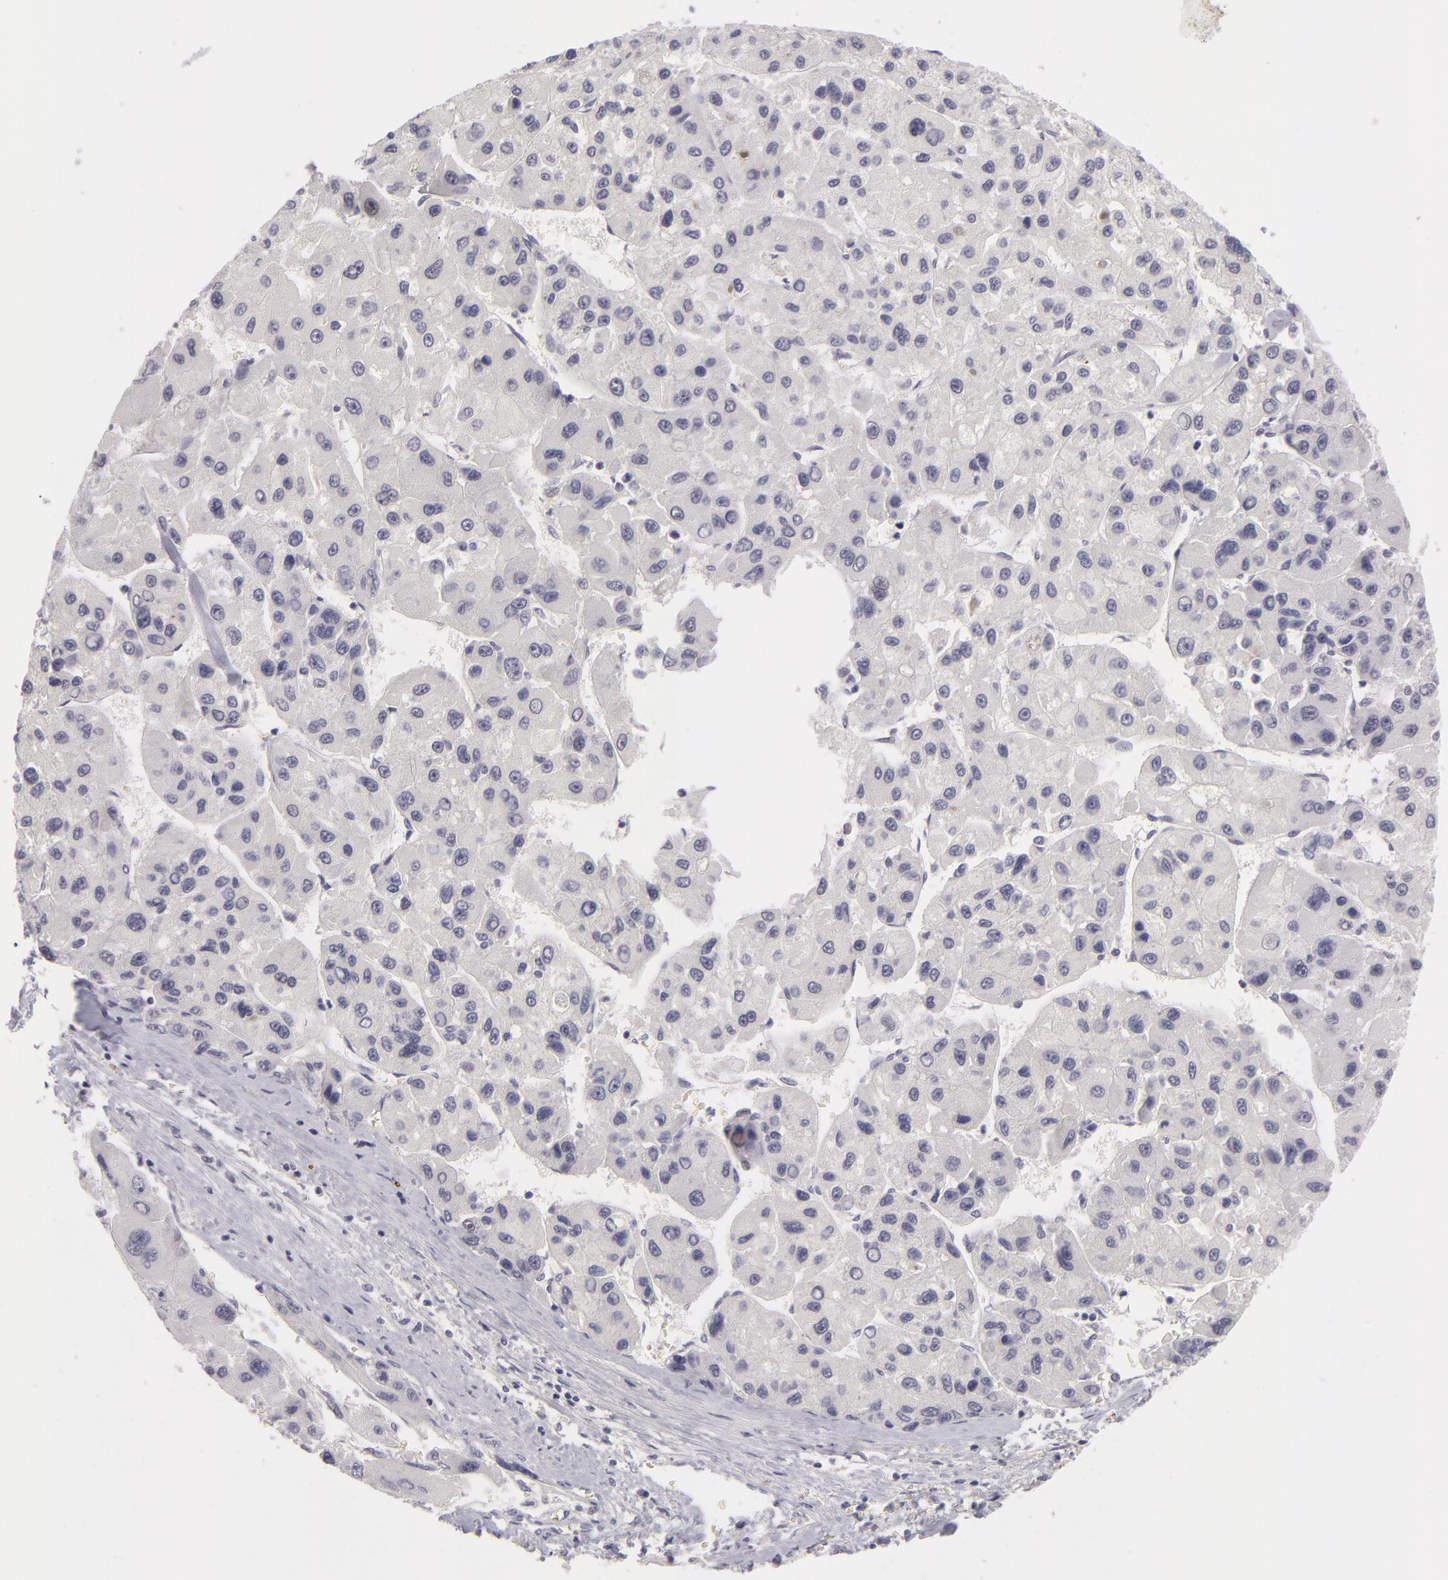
{"staining": {"intensity": "negative", "quantity": "none", "location": "none"}, "tissue": "liver cancer", "cell_type": "Tumor cells", "image_type": "cancer", "snomed": [{"axis": "morphology", "description": "Carcinoma, Hepatocellular, NOS"}, {"axis": "topography", "description": "Liver"}], "caption": "IHC photomicrograph of neoplastic tissue: human liver cancer (hepatocellular carcinoma) stained with DAB (3,3'-diaminobenzidine) shows no significant protein staining in tumor cells.", "gene": "NLGN4X", "patient": {"sex": "male", "age": 64}}